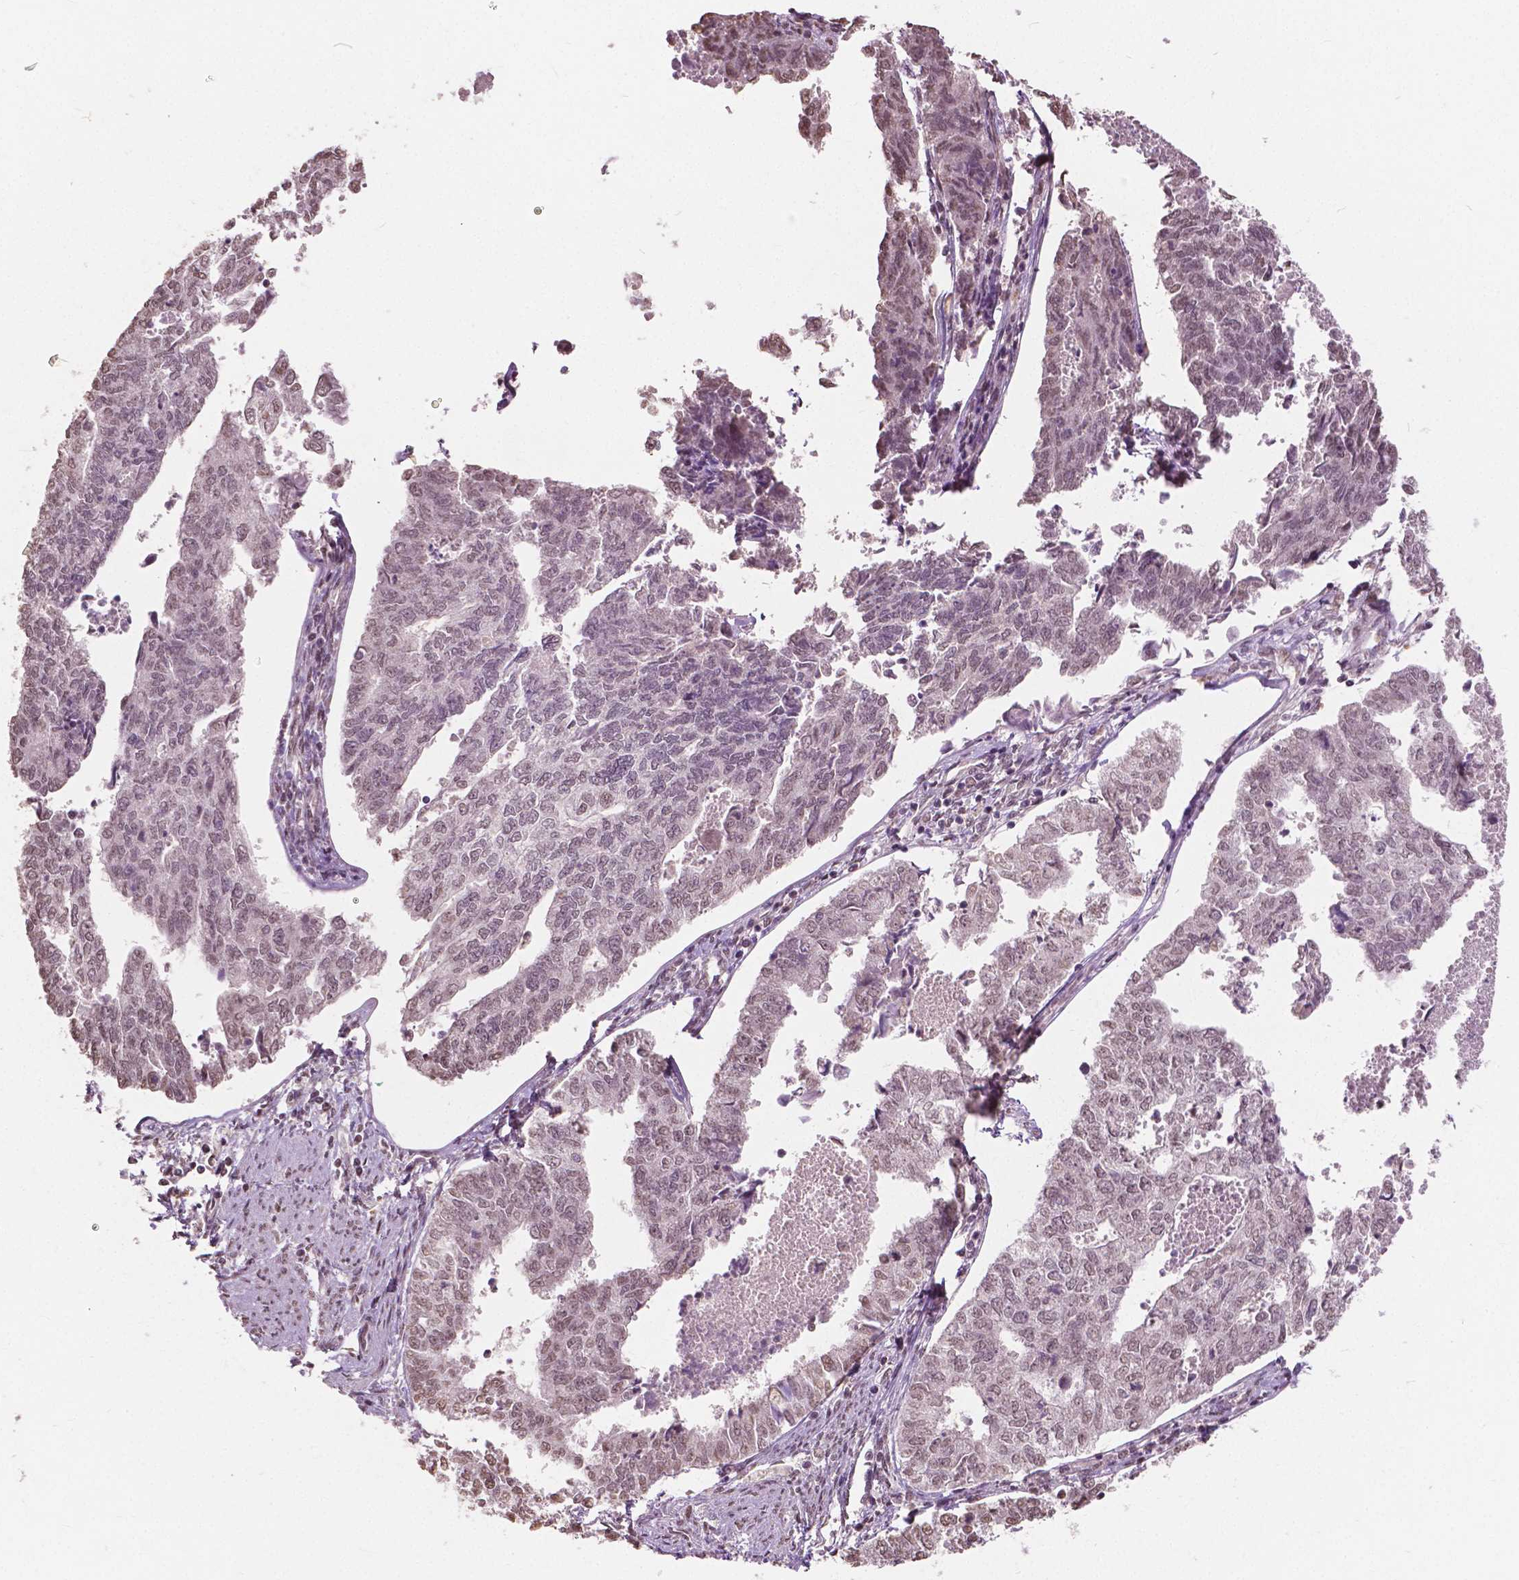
{"staining": {"intensity": "weak", "quantity": ">75%", "location": "nuclear"}, "tissue": "endometrial cancer", "cell_type": "Tumor cells", "image_type": "cancer", "snomed": [{"axis": "morphology", "description": "Adenocarcinoma, NOS"}, {"axis": "topography", "description": "Endometrium"}], "caption": "Immunohistochemical staining of endometrial adenocarcinoma demonstrates weak nuclear protein staining in about >75% of tumor cells.", "gene": "HOXA10", "patient": {"sex": "female", "age": 73}}